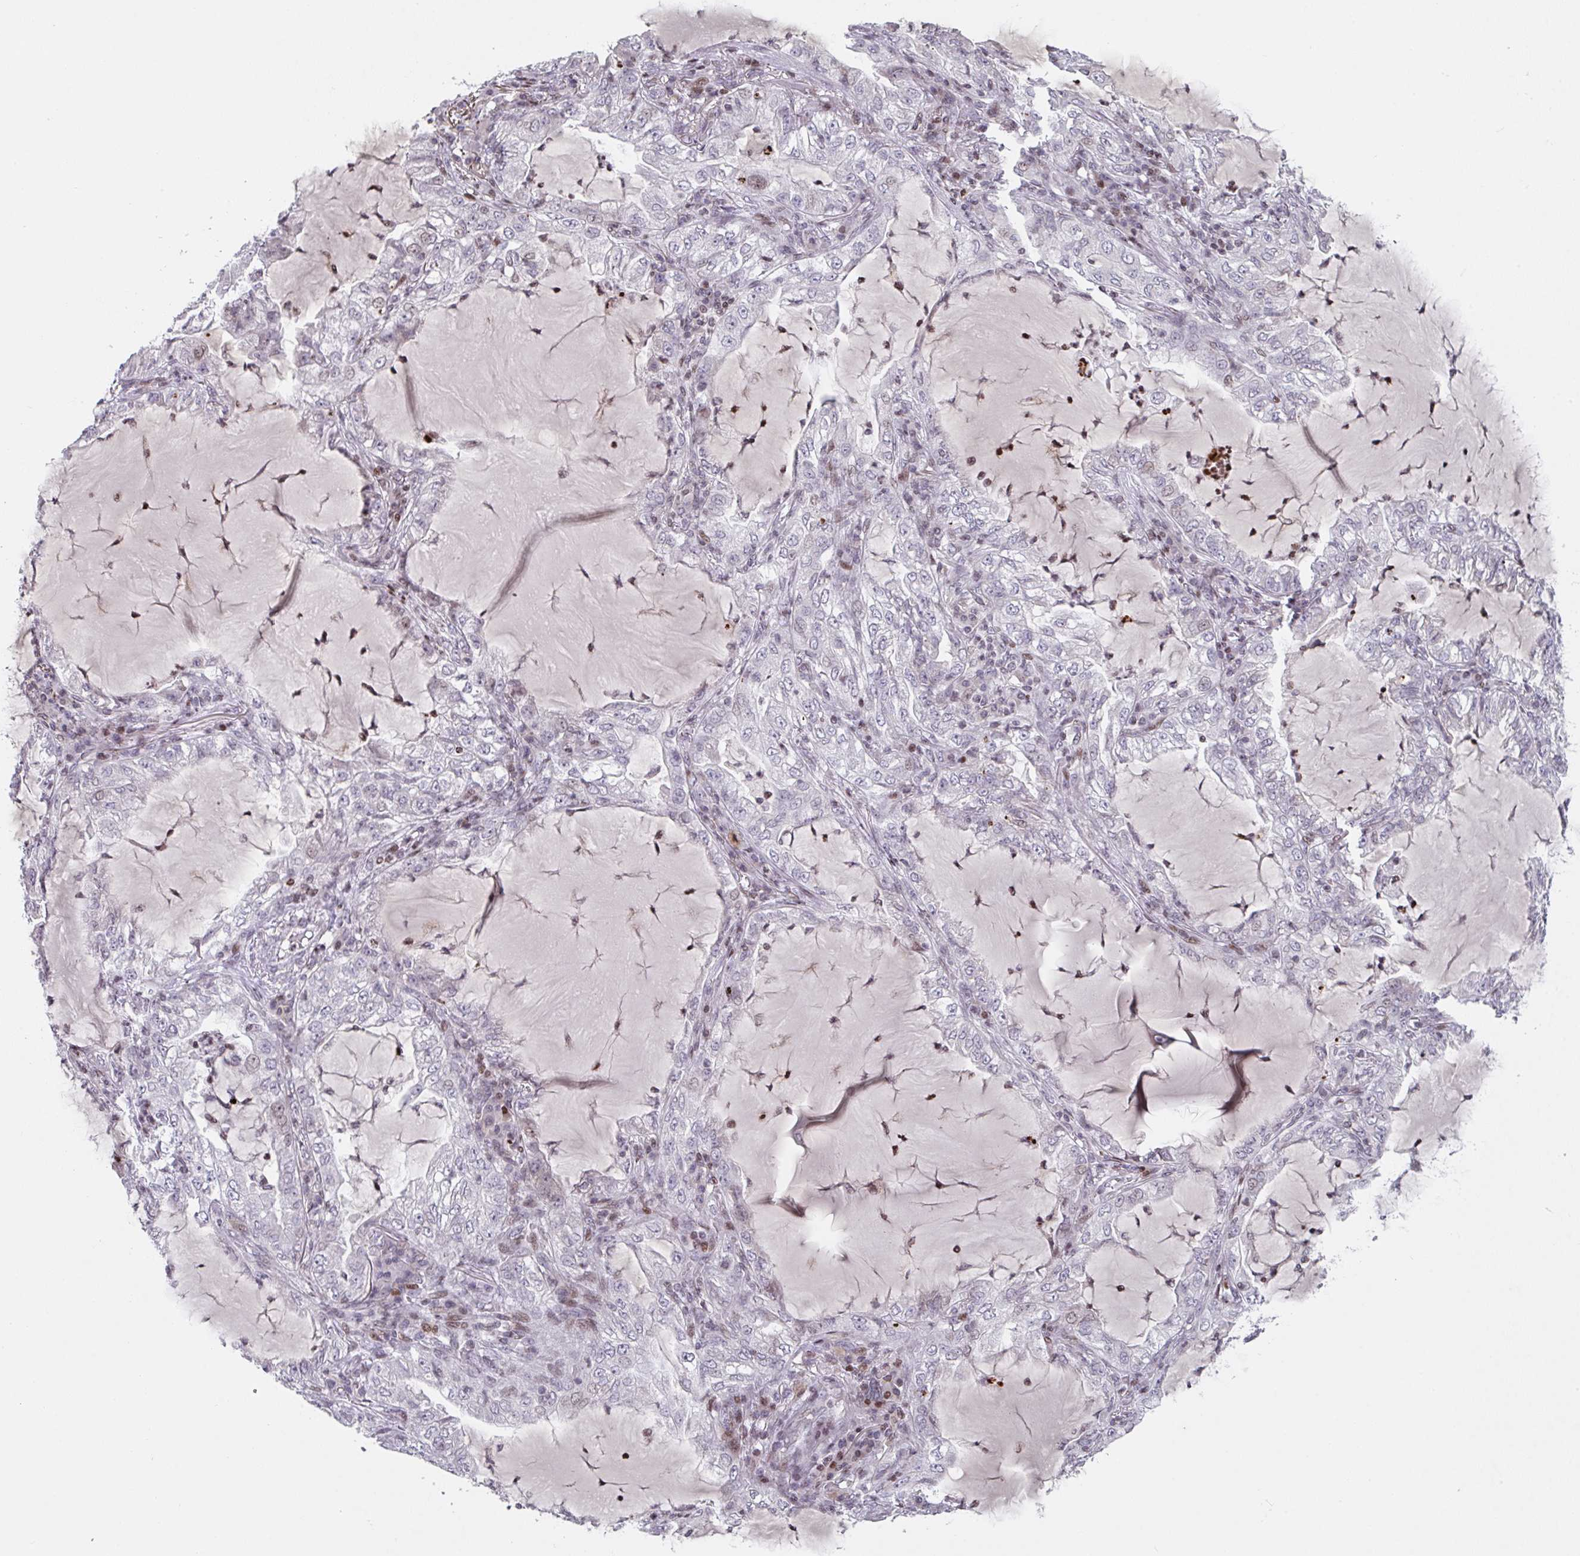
{"staining": {"intensity": "negative", "quantity": "none", "location": "none"}, "tissue": "lung cancer", "cell_type": "Tumor cells", "image_type": "cancer", "snomed": [{"axis": "morphology", "description": "Adenocarcinoma, NOS"}, {"axis": "topography", "description": "Lung"}], "caption": "An image of lung cancer stained for a protein shows no brown staining in tumor cells.", "gene": "PCDHB8", "patient": {"sex": "female", "age": 73}}